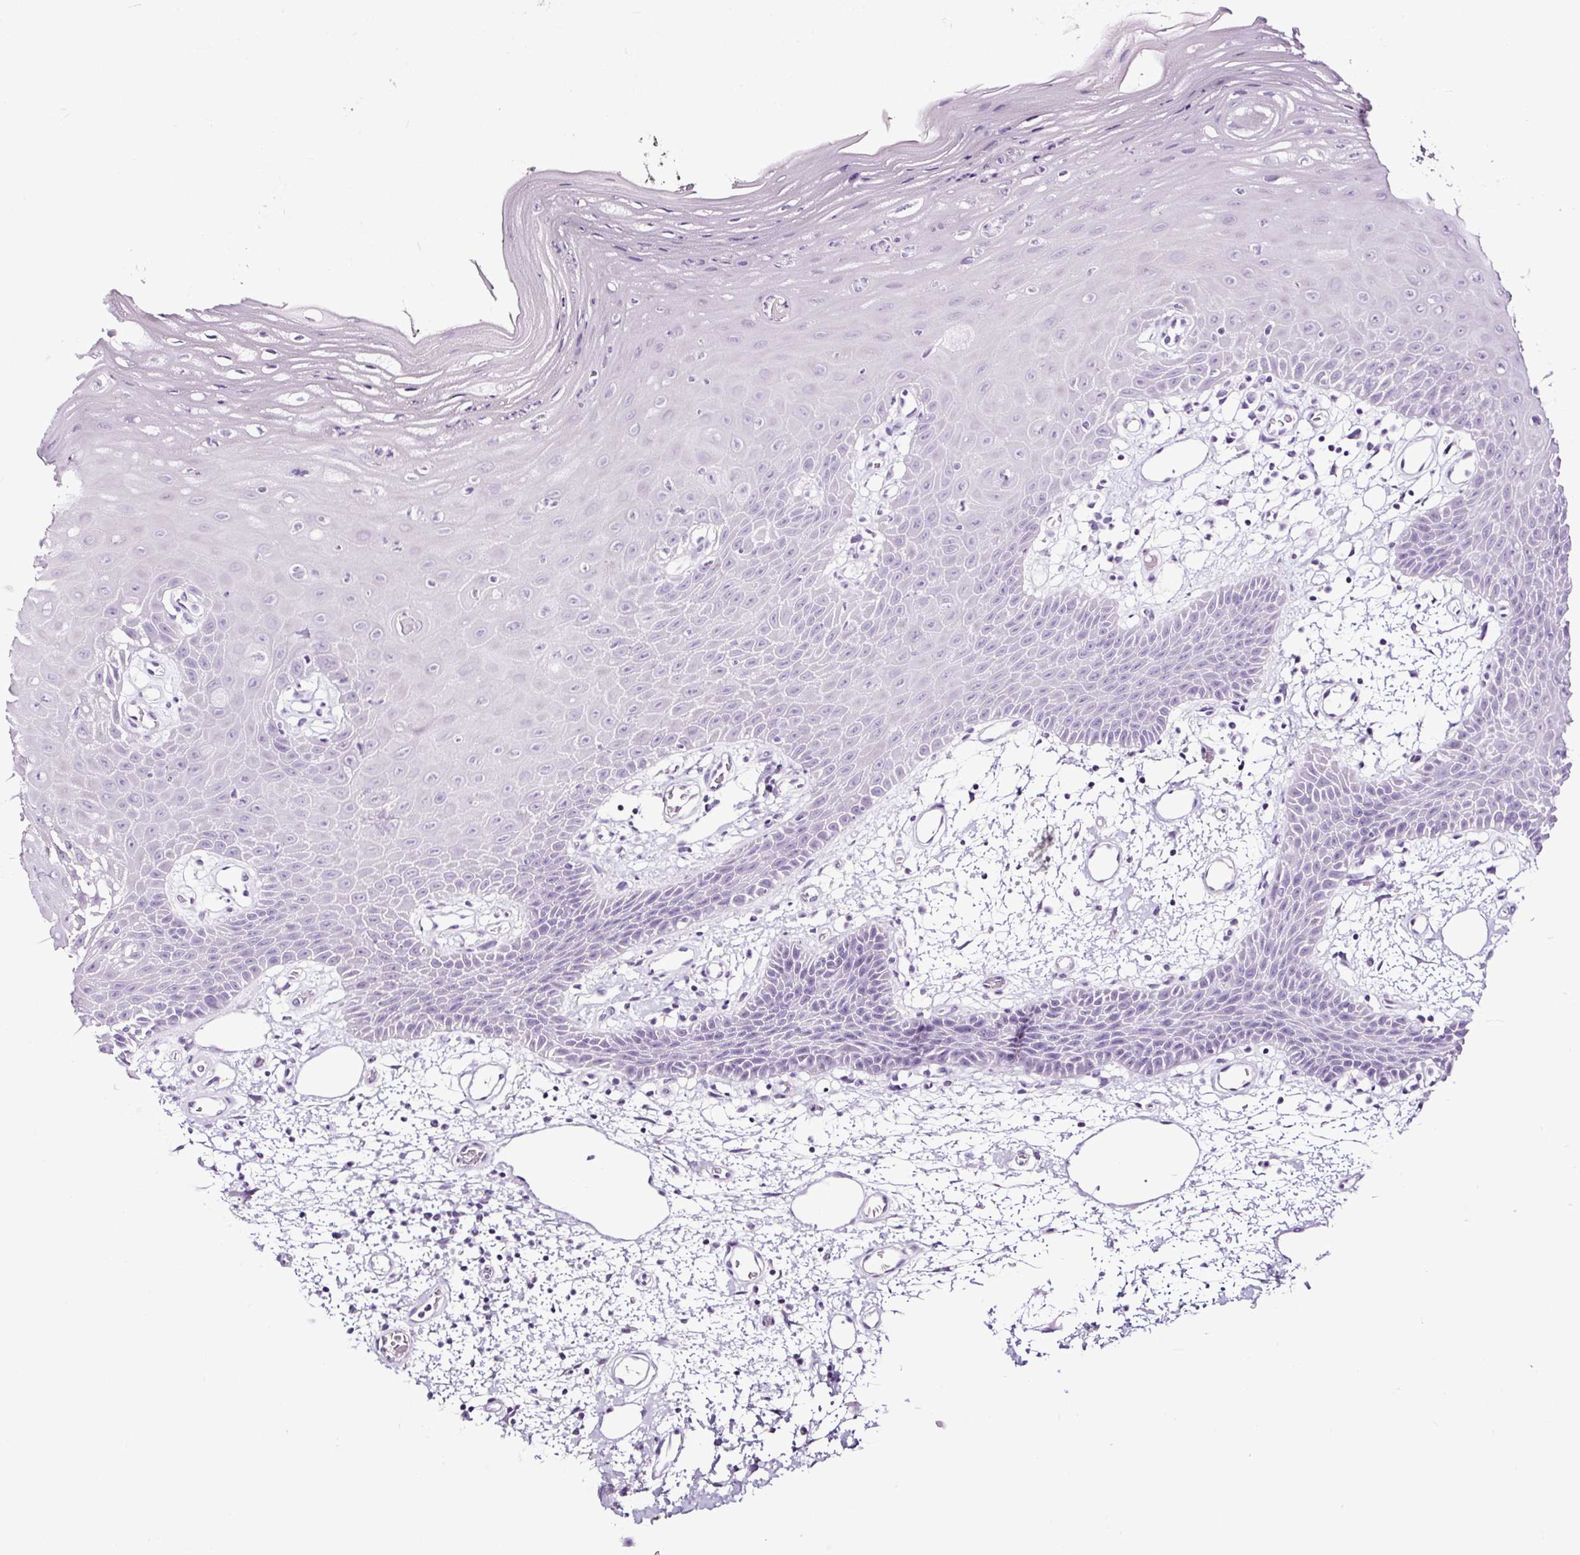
{"staining": {"intensity": "negative", "quantity": "none", "location": "none"}, "tissue": "oral mucosa", "cell_type": "Squamous epithelial cells", "image_type": "normal", "snomed": [{"axis": "morphology", "description": "Normal tissue, NOS"}, {"axis": "topography", "description": "Oral tissue"}], "caption": "DAB immunohistochemical staining of benign oral mucosa exhibits no significant staining in squamous epithelial cells.", "gene": "NPHS2", "patient": {"sex": "female", "age": 59}}